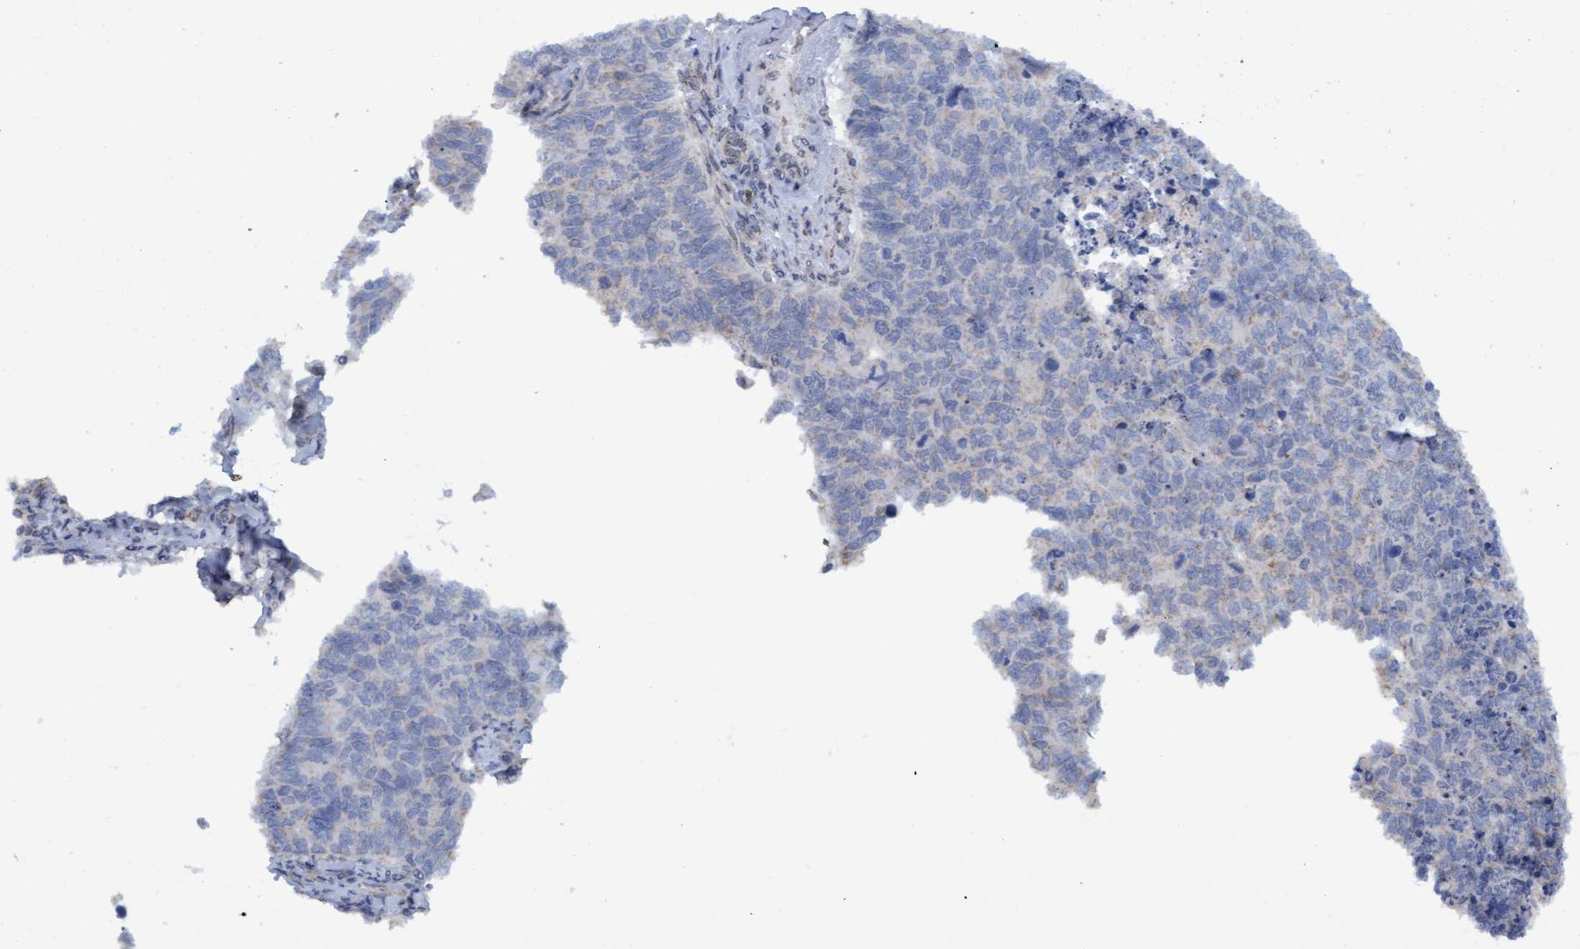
{"staining": {"intensity": "negative", "quantity": "none", "location": "none"}, "tissue": "cervical cancer", "cell_type": "Tumor cells", "image_type": "cancer", "snomed": [{"axis": "morphology", "description": "Squamous cell carcinoma, NOS"}, {"axis": "topography", "description": "Cervix"}], "caption": "Squamous cell carcinoma (cervical) stained for a protein using IHC exhibits no staining tumor cells.", "gene": "MGLL", "patient": {"sex": "female", "age": 63}}